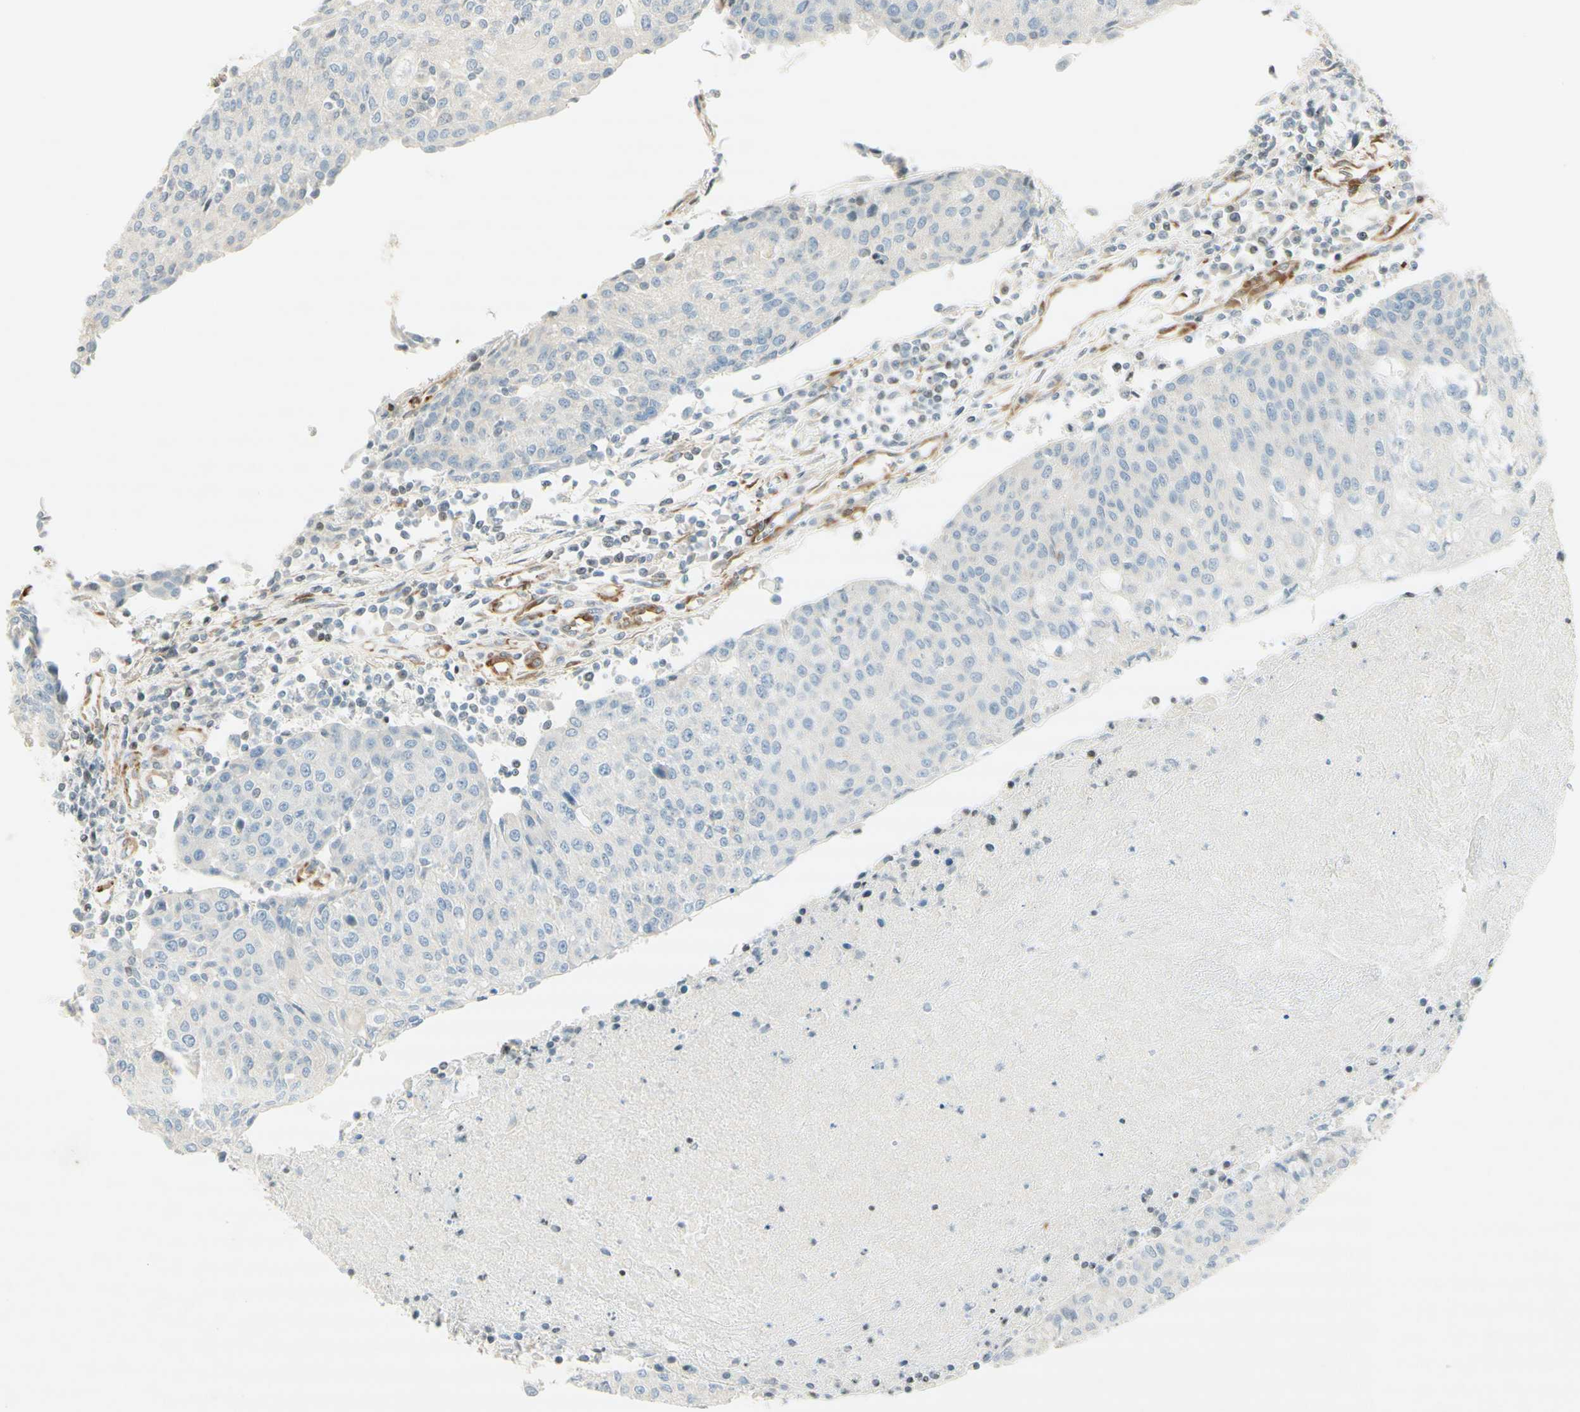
{"staining": {"intensity": "negative", "quantity": "none", "location": "none"}, "tissue": "urothelial cancer", "cell_type": "Tumor cells", "image_type": "cancer", "snomed": [{"axis": "morphology", "description": "Urothelial carcinoma, High grade"}, {"axis": "topography", "description": "Urinary bladder"}], "caption": "High power microscopy histopathology image of an immunohistochemistry image of urothelial cancer, revealing no significant staining in tumor cells.", "gene": "MAP1B", "patient": {"sex": "female", "age": 85}}